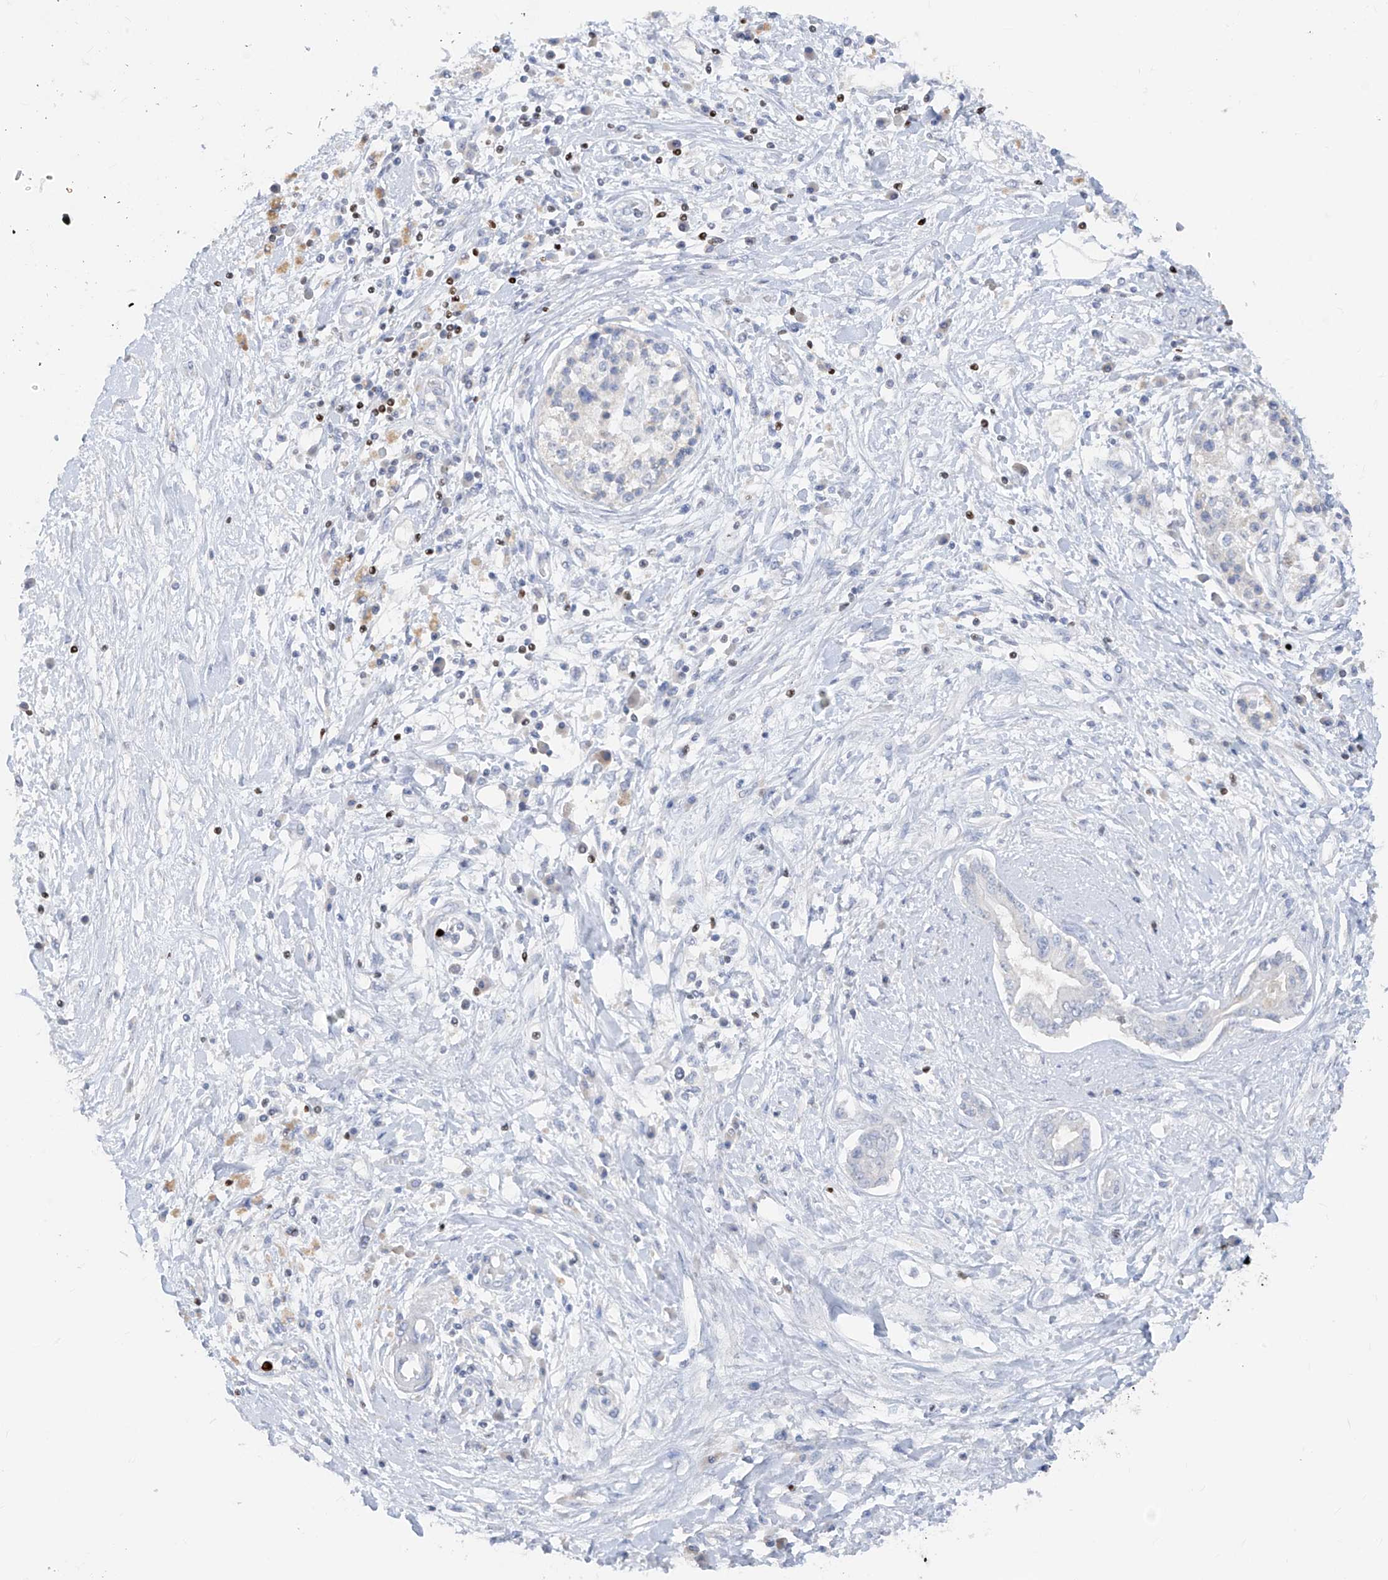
{"staining": {"intensity": "negative", "quantity": "none", "location": "none"}, "tissue": "pancreatic cancer", "cell_type": "Tumor cells", "image_type": "cancer", "snomed": [{"axis": "morphology", "description": "Adenocarcinoma, NOS"}, {"axis": "topography", "description": "Pancreas"}], "caption": "The micrograph exhibits no staining of tumor cells in pancreatic cancer (adenocarcinoma).", "gene": "TBX21", "patient": {"sex": "female", "age": 56}}